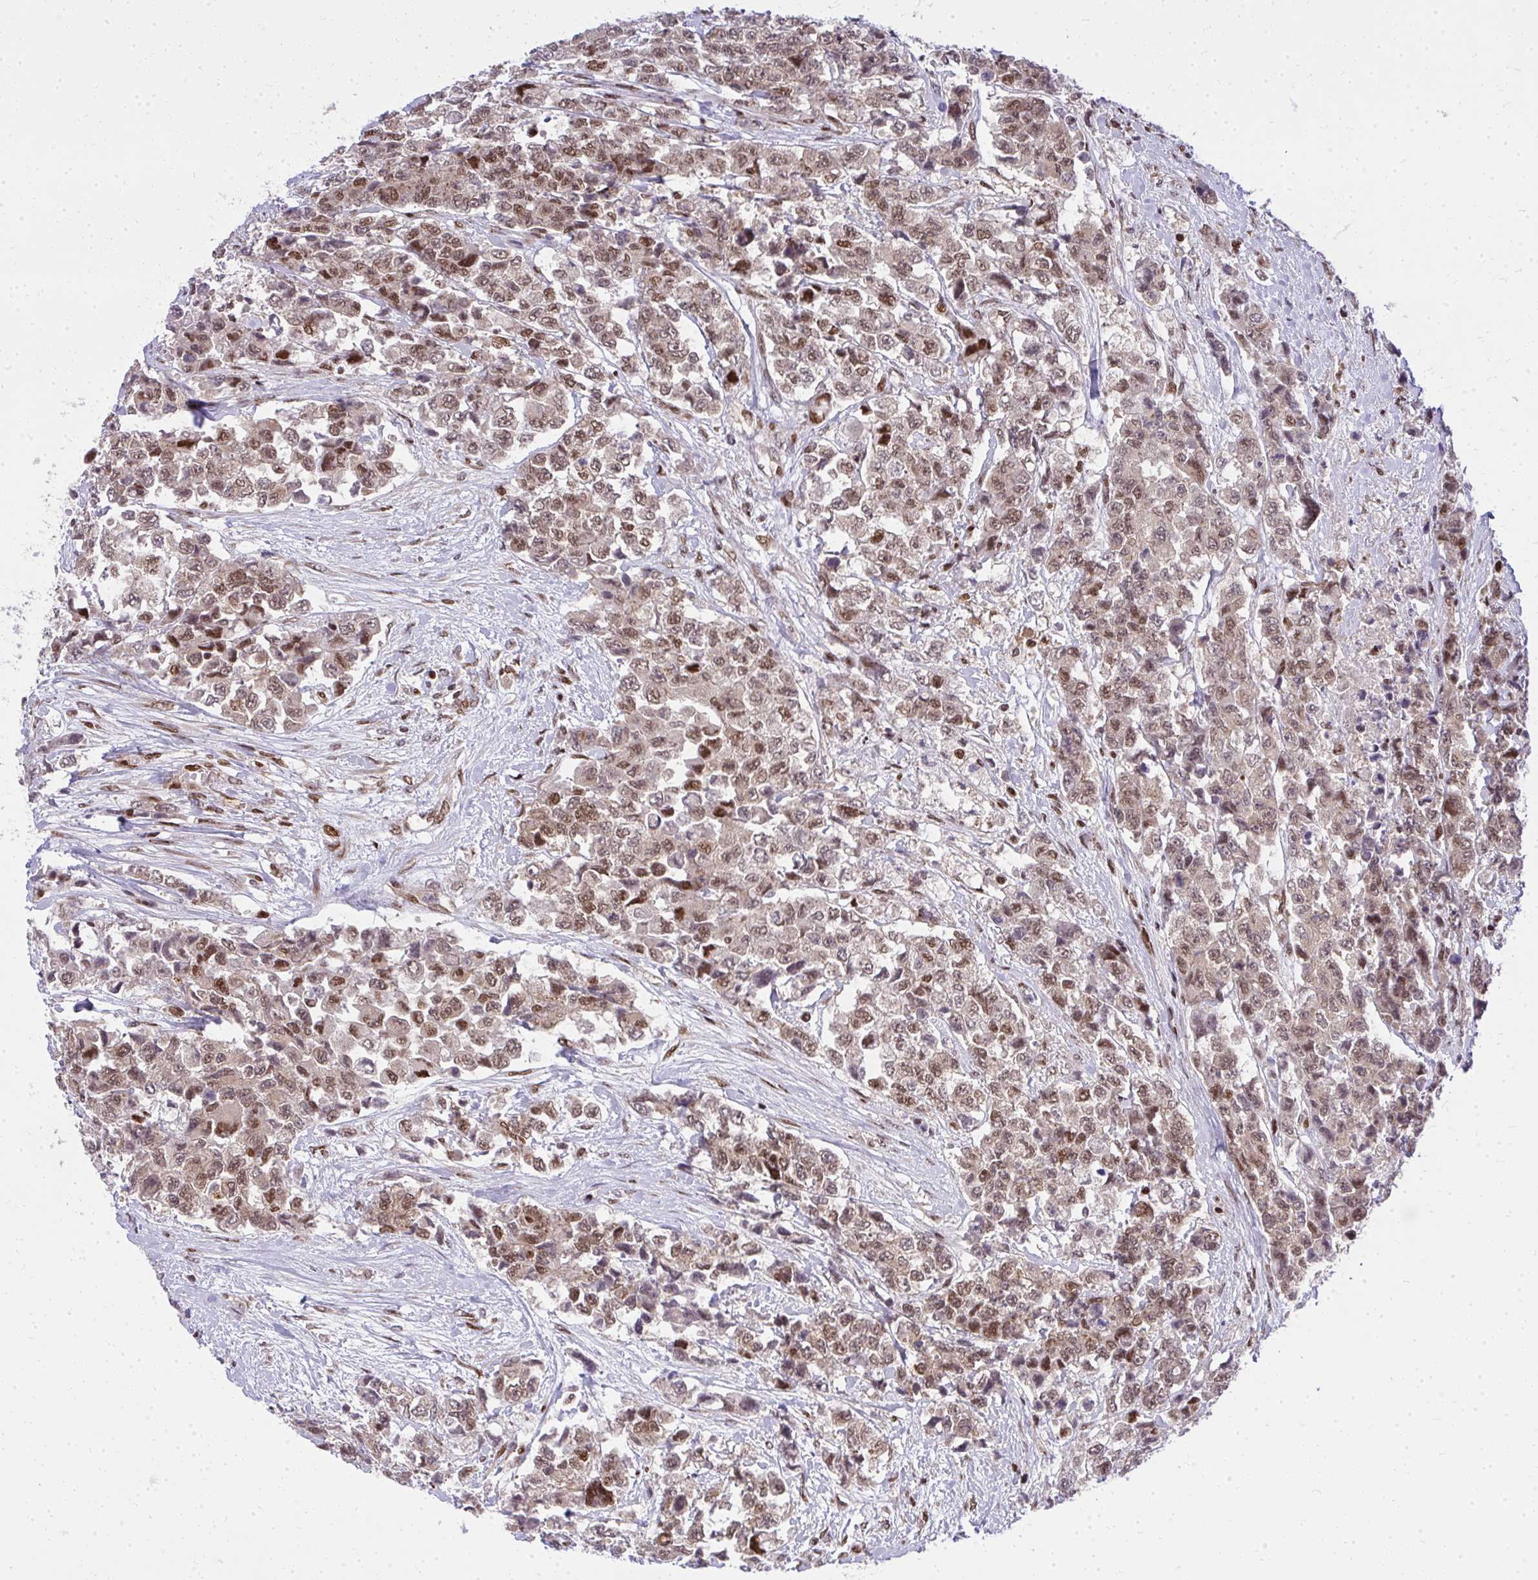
{"staining": {"intensity": "moderate", "quantity": ">75%", "location": "nuclear"}, "tissue": "urothelial cancer", "cell_type": "Tumor cells", "image_type": "cancer", "snomed": [{"axis": "morphology", "description": "Urothelial carcinoma, High grade"}, {"axis": "topography", "description": "Urinary bladder"}], "caption": "IHC histopathology image of neoplastic tissue: human high-grade urothelial carcinoma stained using immunohistochemistry (IHC) exhibits medium levels of moderate protein expression localized specifically in the nuclear of tumor cells, appearing as a nuclear brown color.", "gene": "PIGY", "patient": {"sex": "female", "age": 78}}